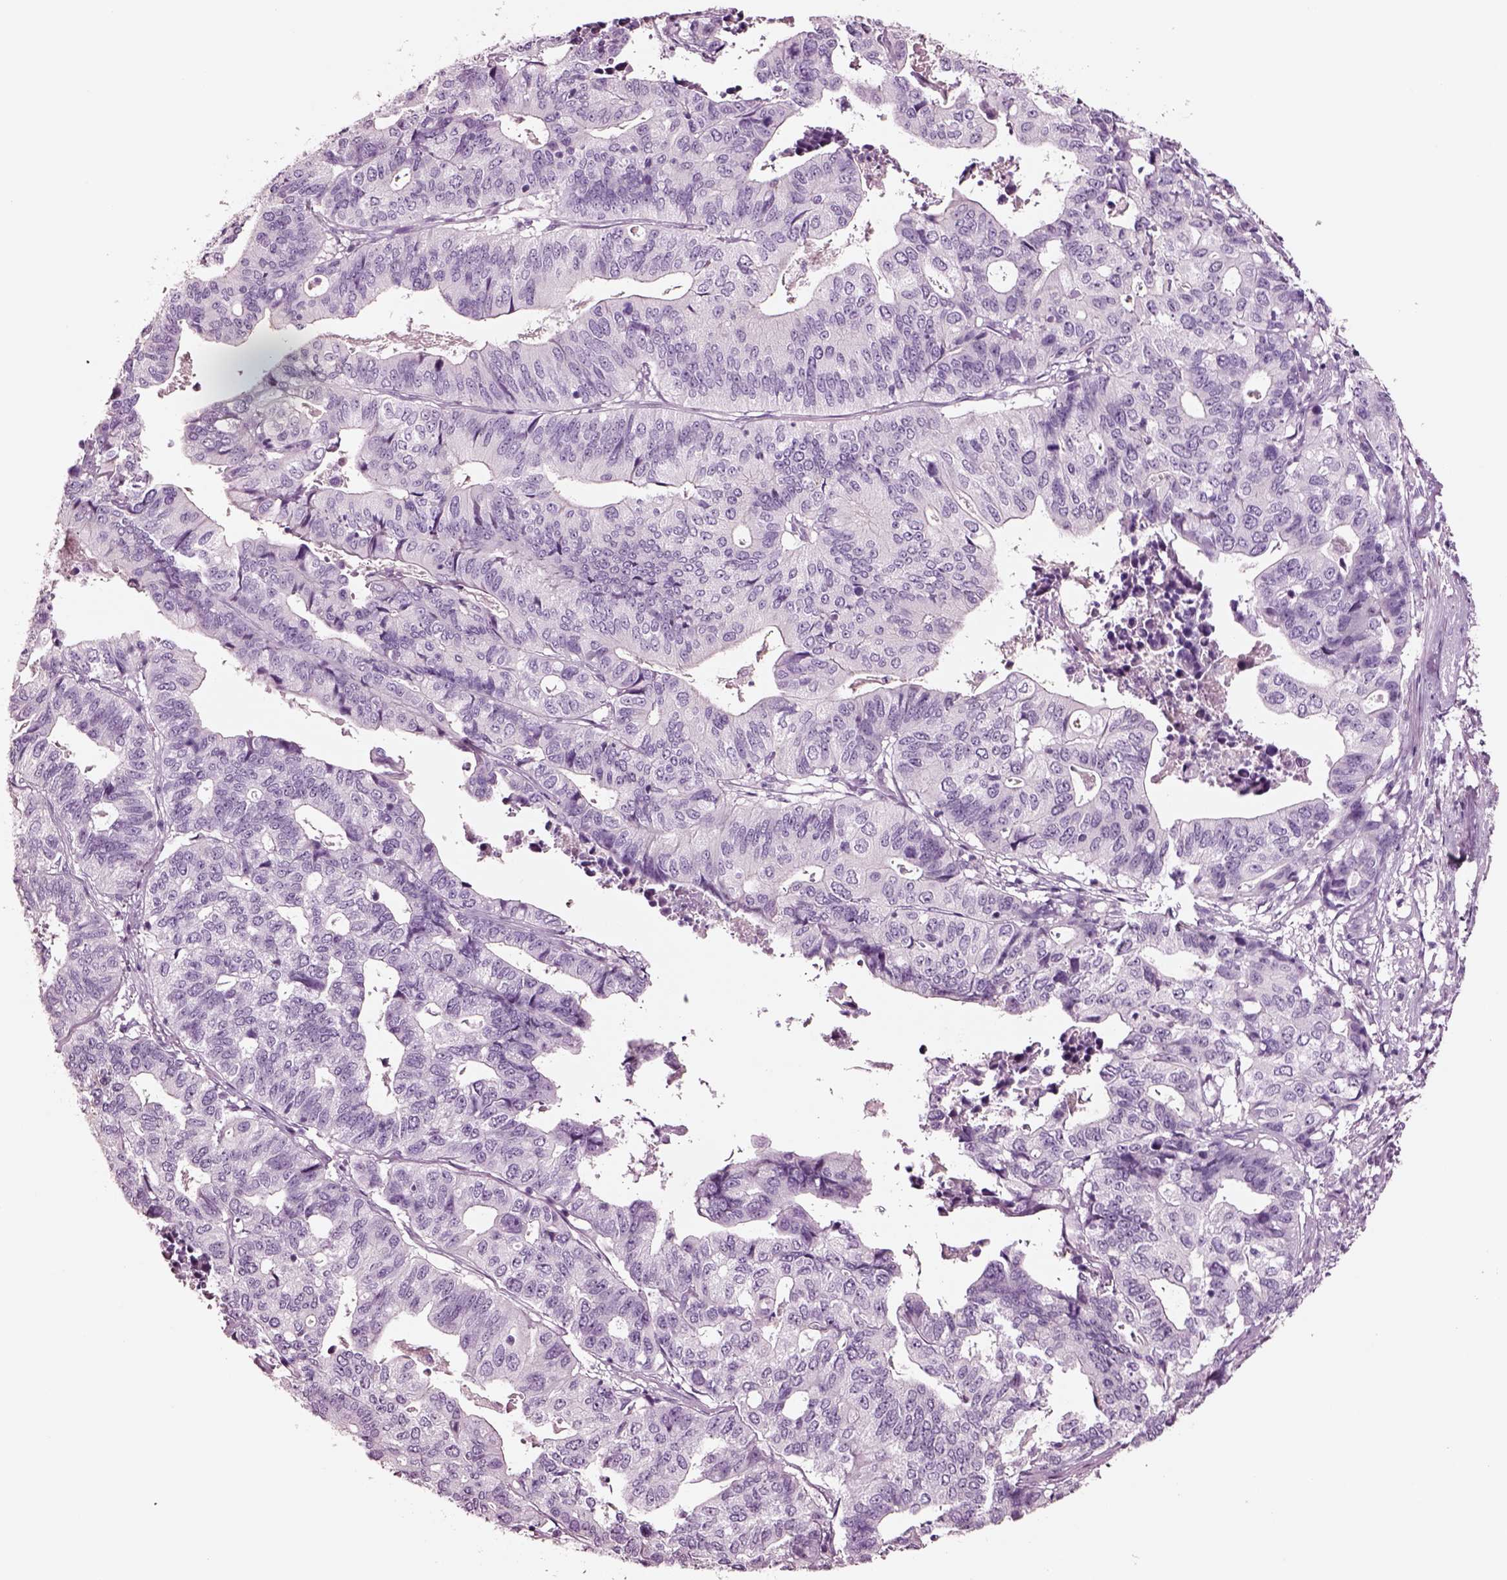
{"staining": {"intensity": "negative", "quantity": "none", "location": "none"}, "tissue": "stomach cancer", "cell_type": "Tumor cells", "image_type": "cancer", "snomed": [{"axis": "morphology", "description": "Adenocarcinoma, NOS"}, {"axis": "topography", "description": "Stomach, upper"}], "caption": "Photomicrograph shows no significant protein staining in tumor cells of adenocarcinoma (stomach).", "gene": "NMRK2", "patient": {"sex": "female", "age": 67}}